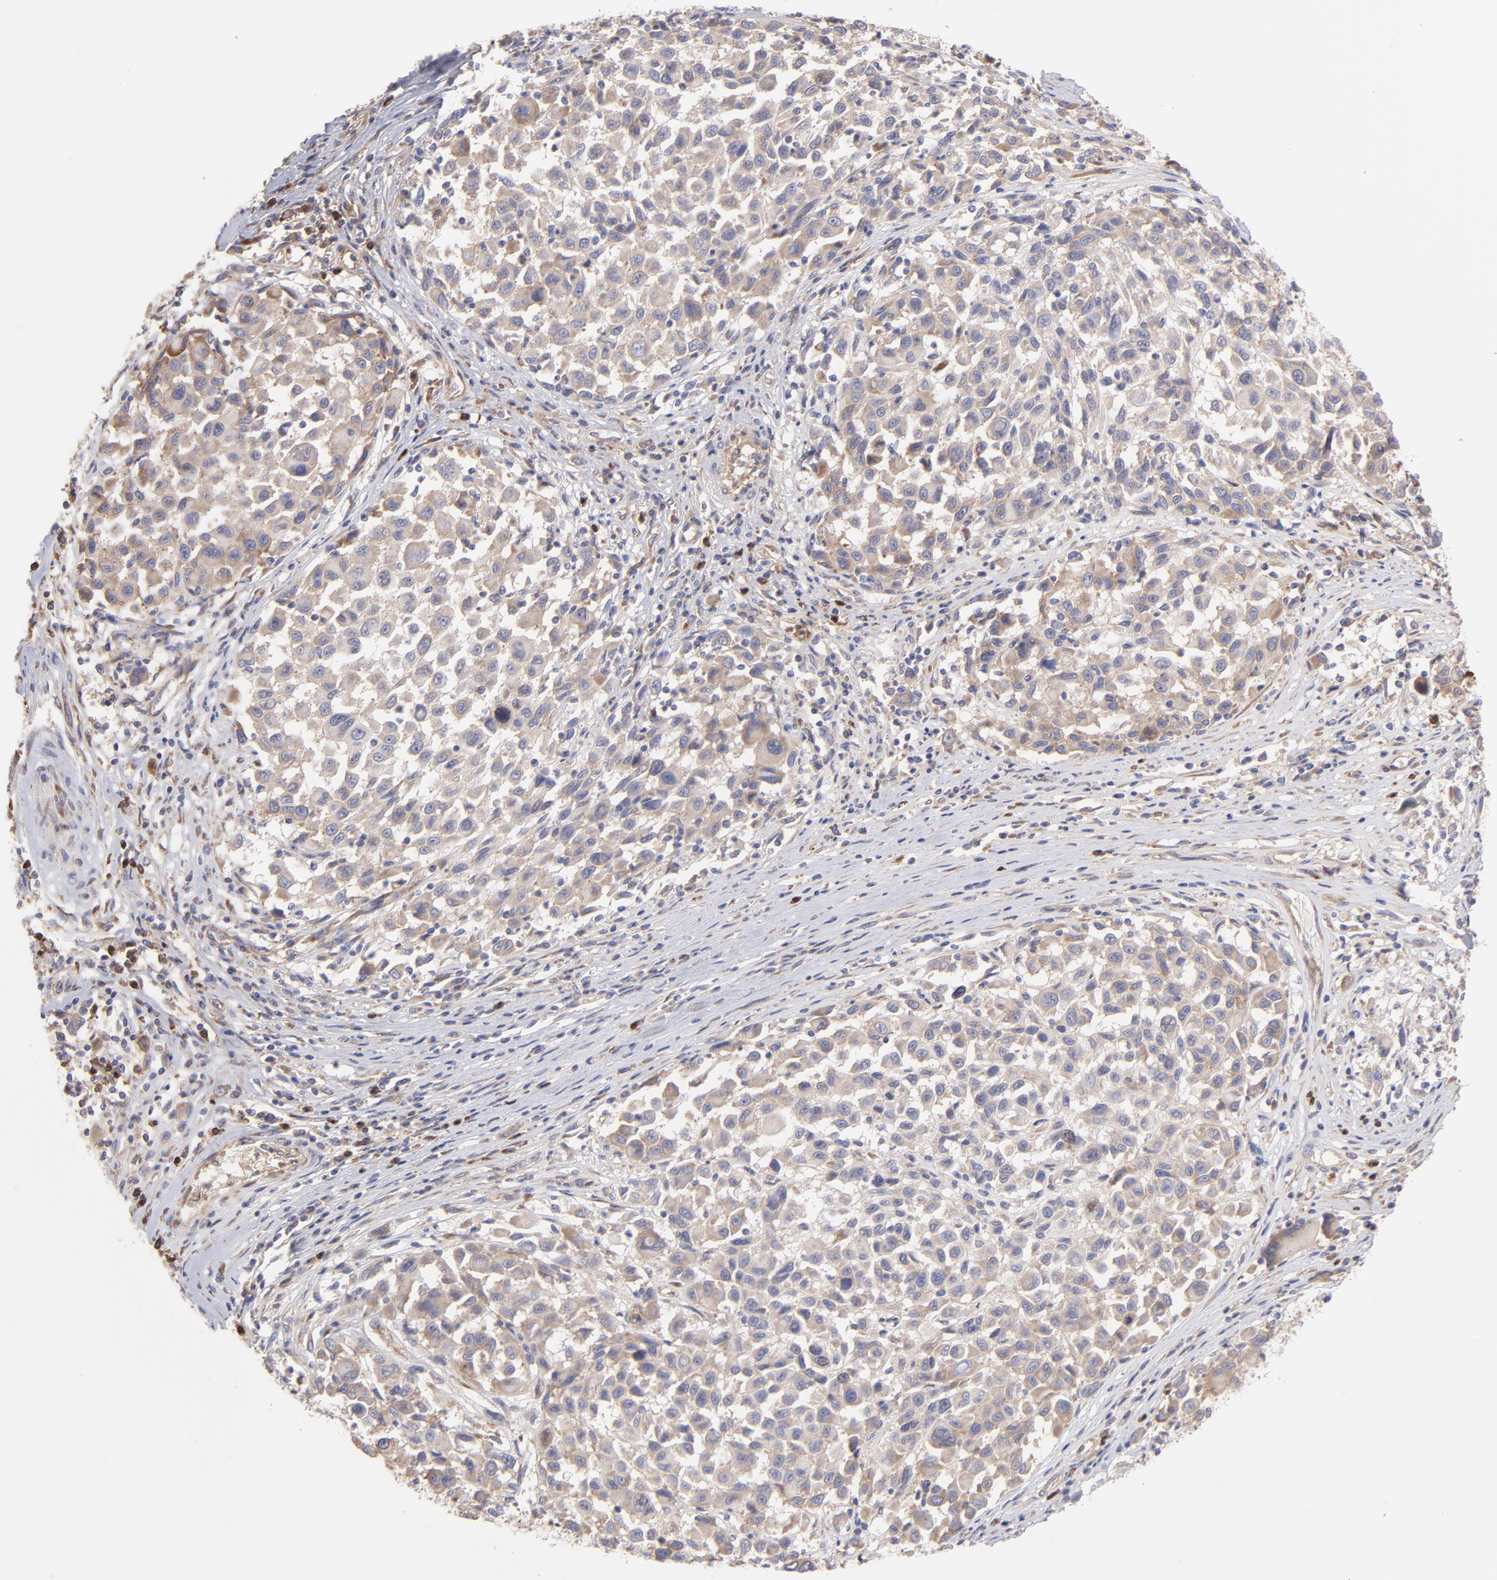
{"staining": {"intensity": "weak", "quantity": "<25%", "location": "cytoplasmic/membranous"}, "tissue": "melanoma", "cell_type": "Tumor cells", "image_type": "cancer", "snomed": [{"axis": "morphology", "description": "Malignant melanoma, Metastatic site"}, {"axis": "topography", "description": "Lymph node"}], "caption": "High power microscopy photomicrograph of an immunohistochemistry image of melanoma, revealing no significant expression in tumor cells.", "gene": "RPLP0", "patient": {"sex": "male", "age": 61}}